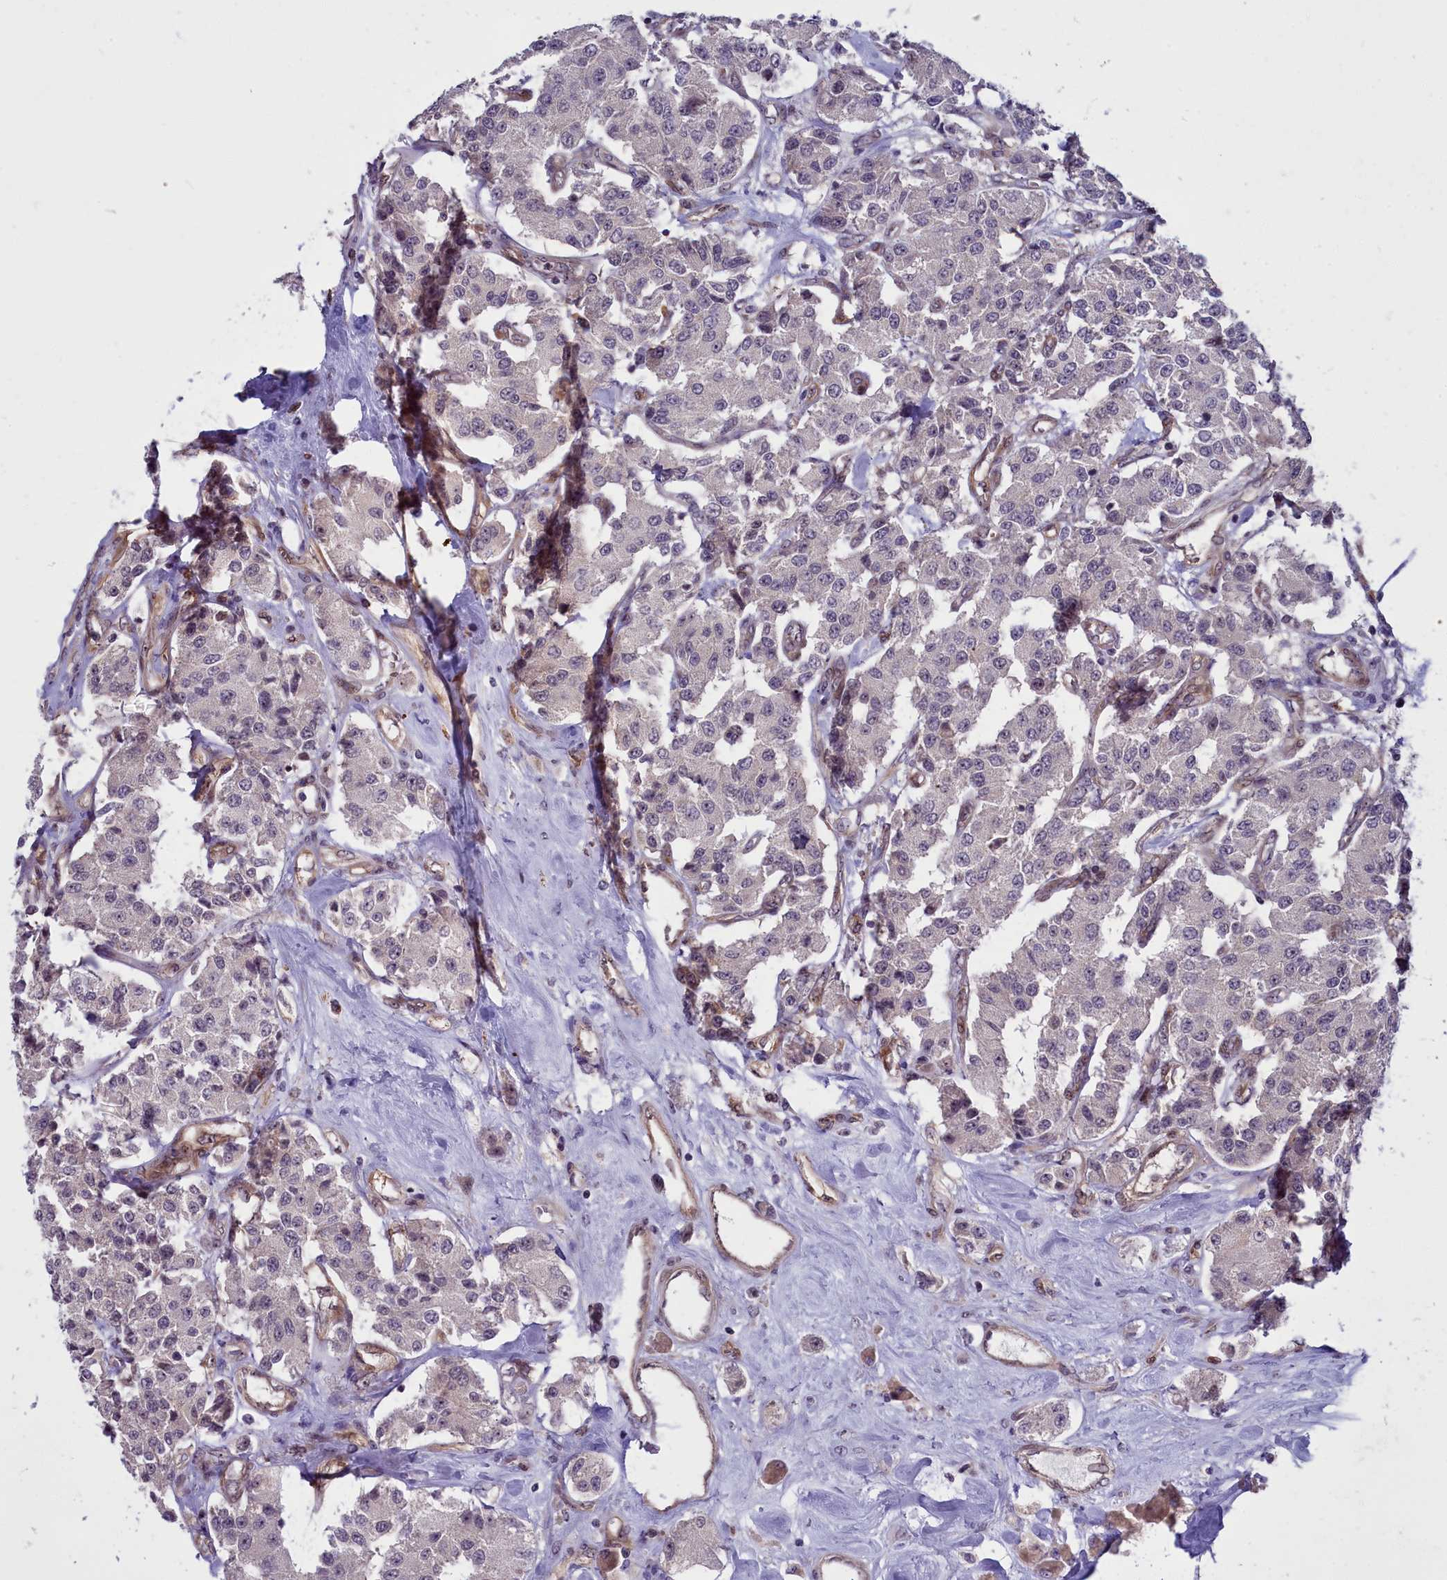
{"staining": {"intensity": "negative", "quantity": "none", "location": "none"}, "tissue": "carcinoid", "cell_type": "Tumor cells", "image_type": "cancer", "snomed": [{"axis": "morphology", "description": "Carcinoid, malignant, NOS"}, {"axis": "topography", "description": "Pancreas"}], "caption": "DAB (3,3'-diaminobenzidine) immunohistochemical staining of carcinoid reveals no significant positivity in tumor cells.", "gene": "BCAR1", "patient": {"sex": "male", "age": 41}}